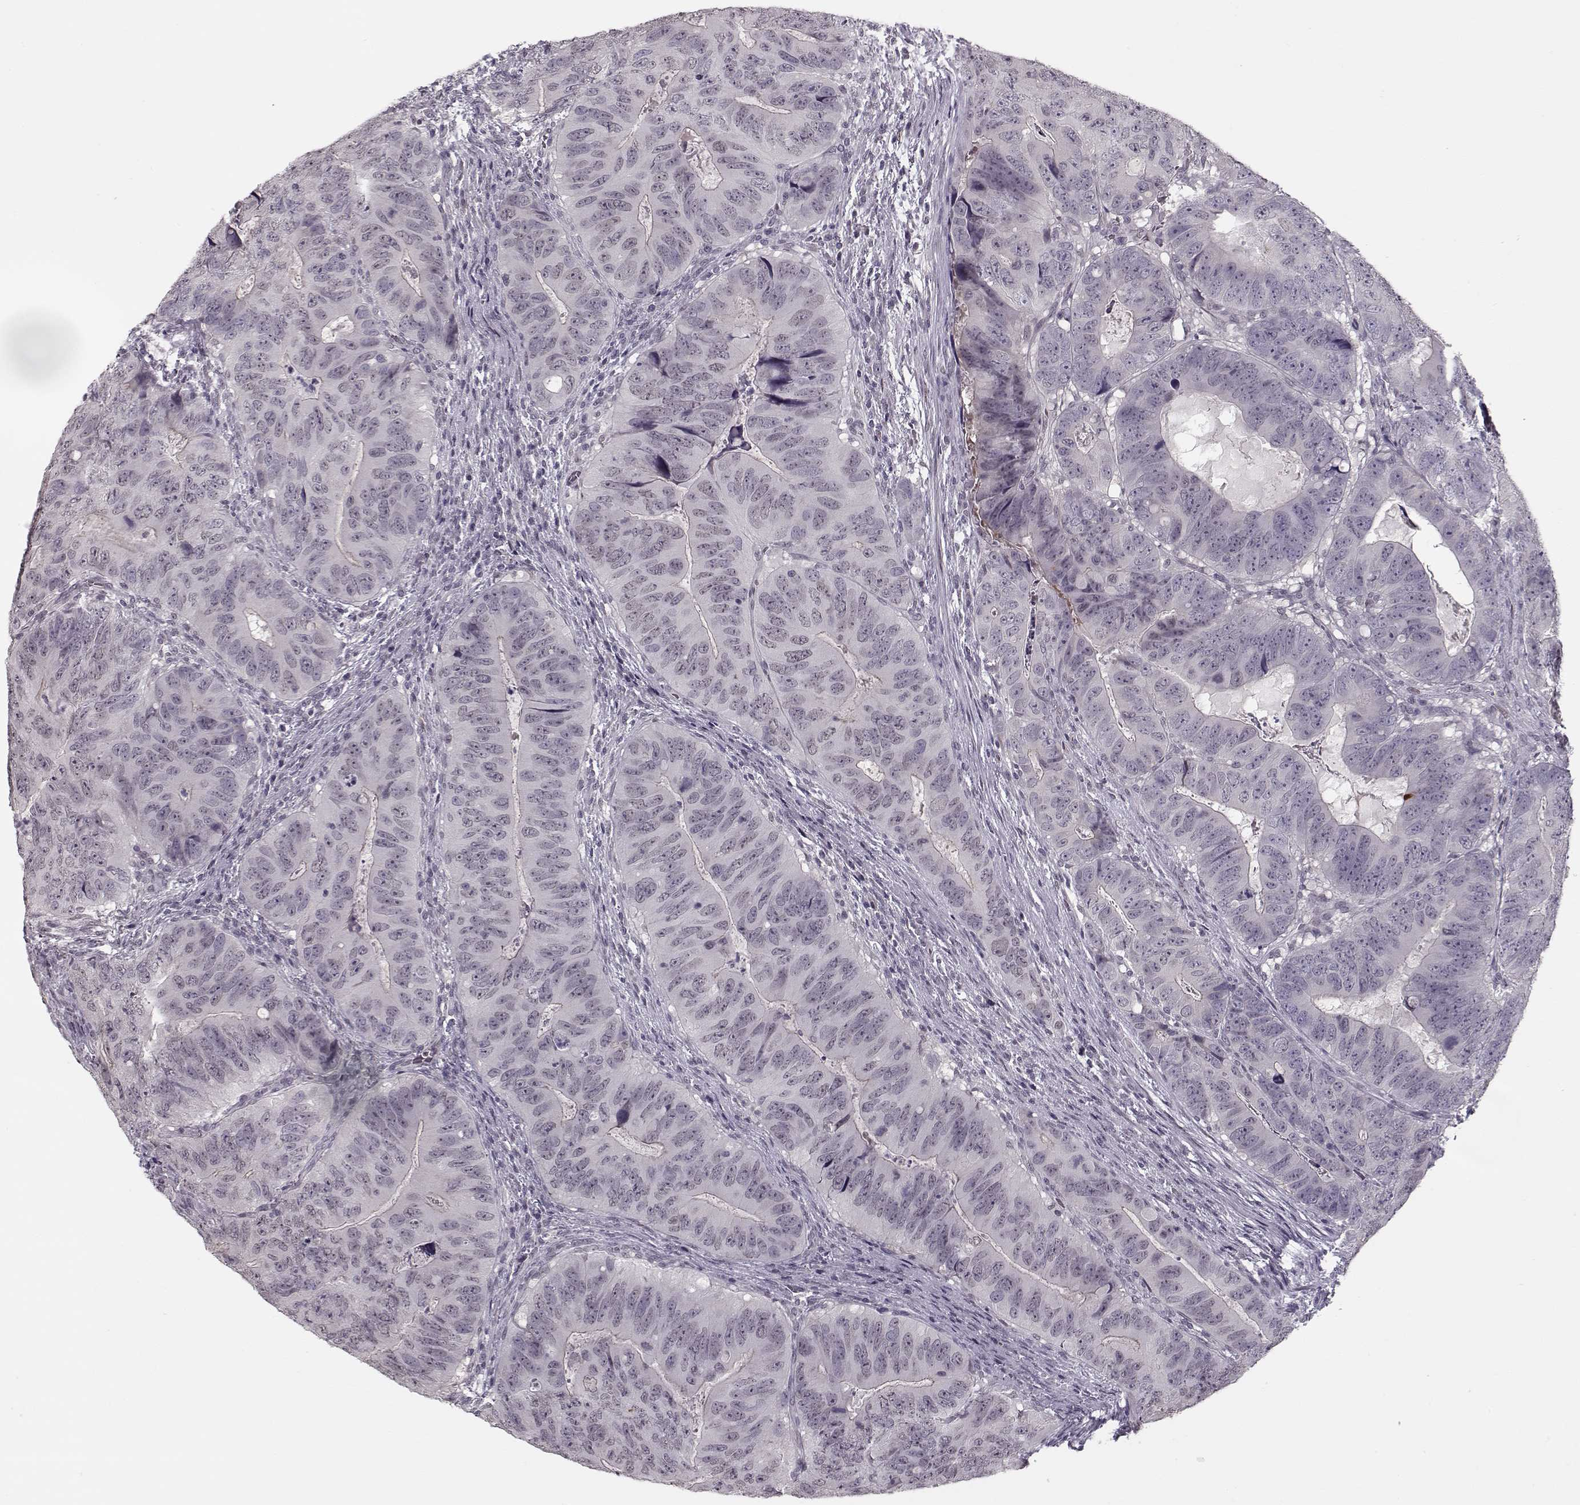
{"staining": {"intensity": "negative", "quantity": "none", "location": "none"}, "tissue": "colorectal cancer", "cell_type": "Tumor cells", "image_type": "cancer", "snomed": [{"axis": "morphology", "description": "Adenocarcinoma, NOS"}, {"axis": "topography", "description": "Colon"}], "caption": "The histopathology image shows no significant expression in tumor cells of colorectal cancer (adenocarcinoma).", "gene": "DNAI3", "patient": {"sex": "male", "age": 79}}